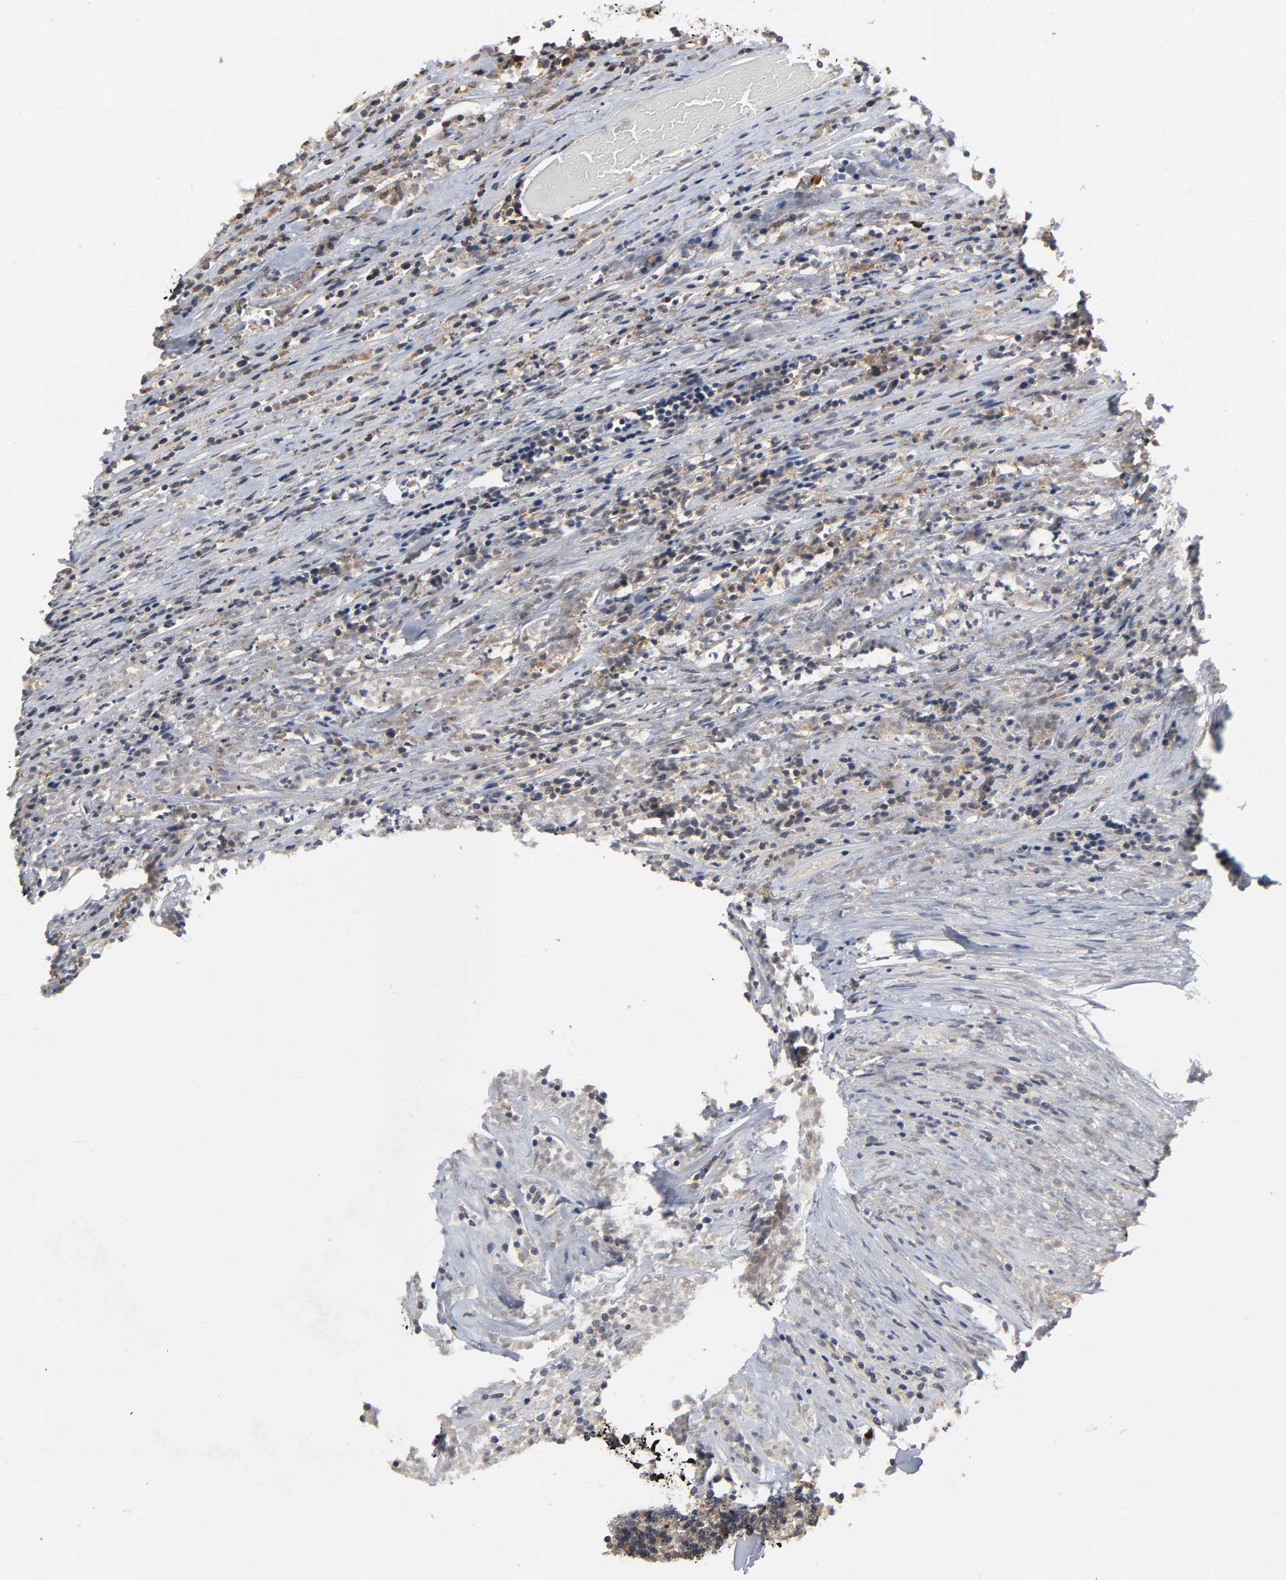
{"staining": {"intensity": "moderate", "quantity": ">75%", "location": "cytoplasmic/membranous"}, "tissue": "lymphoma", "cell_type": "Tumor cells", "image_type": "cancer", "snomed": [{"axis": "morphology", "description": "Malignant lymphoma, non-Hodgkin's type, High grade"}, {"axis": "topography", "description": "Lymph node"}], "caption": "Immunohistochemistry (IHC) histopathology image of high-grade malignant lymphoma, non-Hodgkin's type stained for a protein (brown), which shows medium levels of moderate cytoplasmic/membranous staining in about >75% of tumor cells.", "gene": "SLC30A9", "patient": {"sex": "female", "age": 73}}